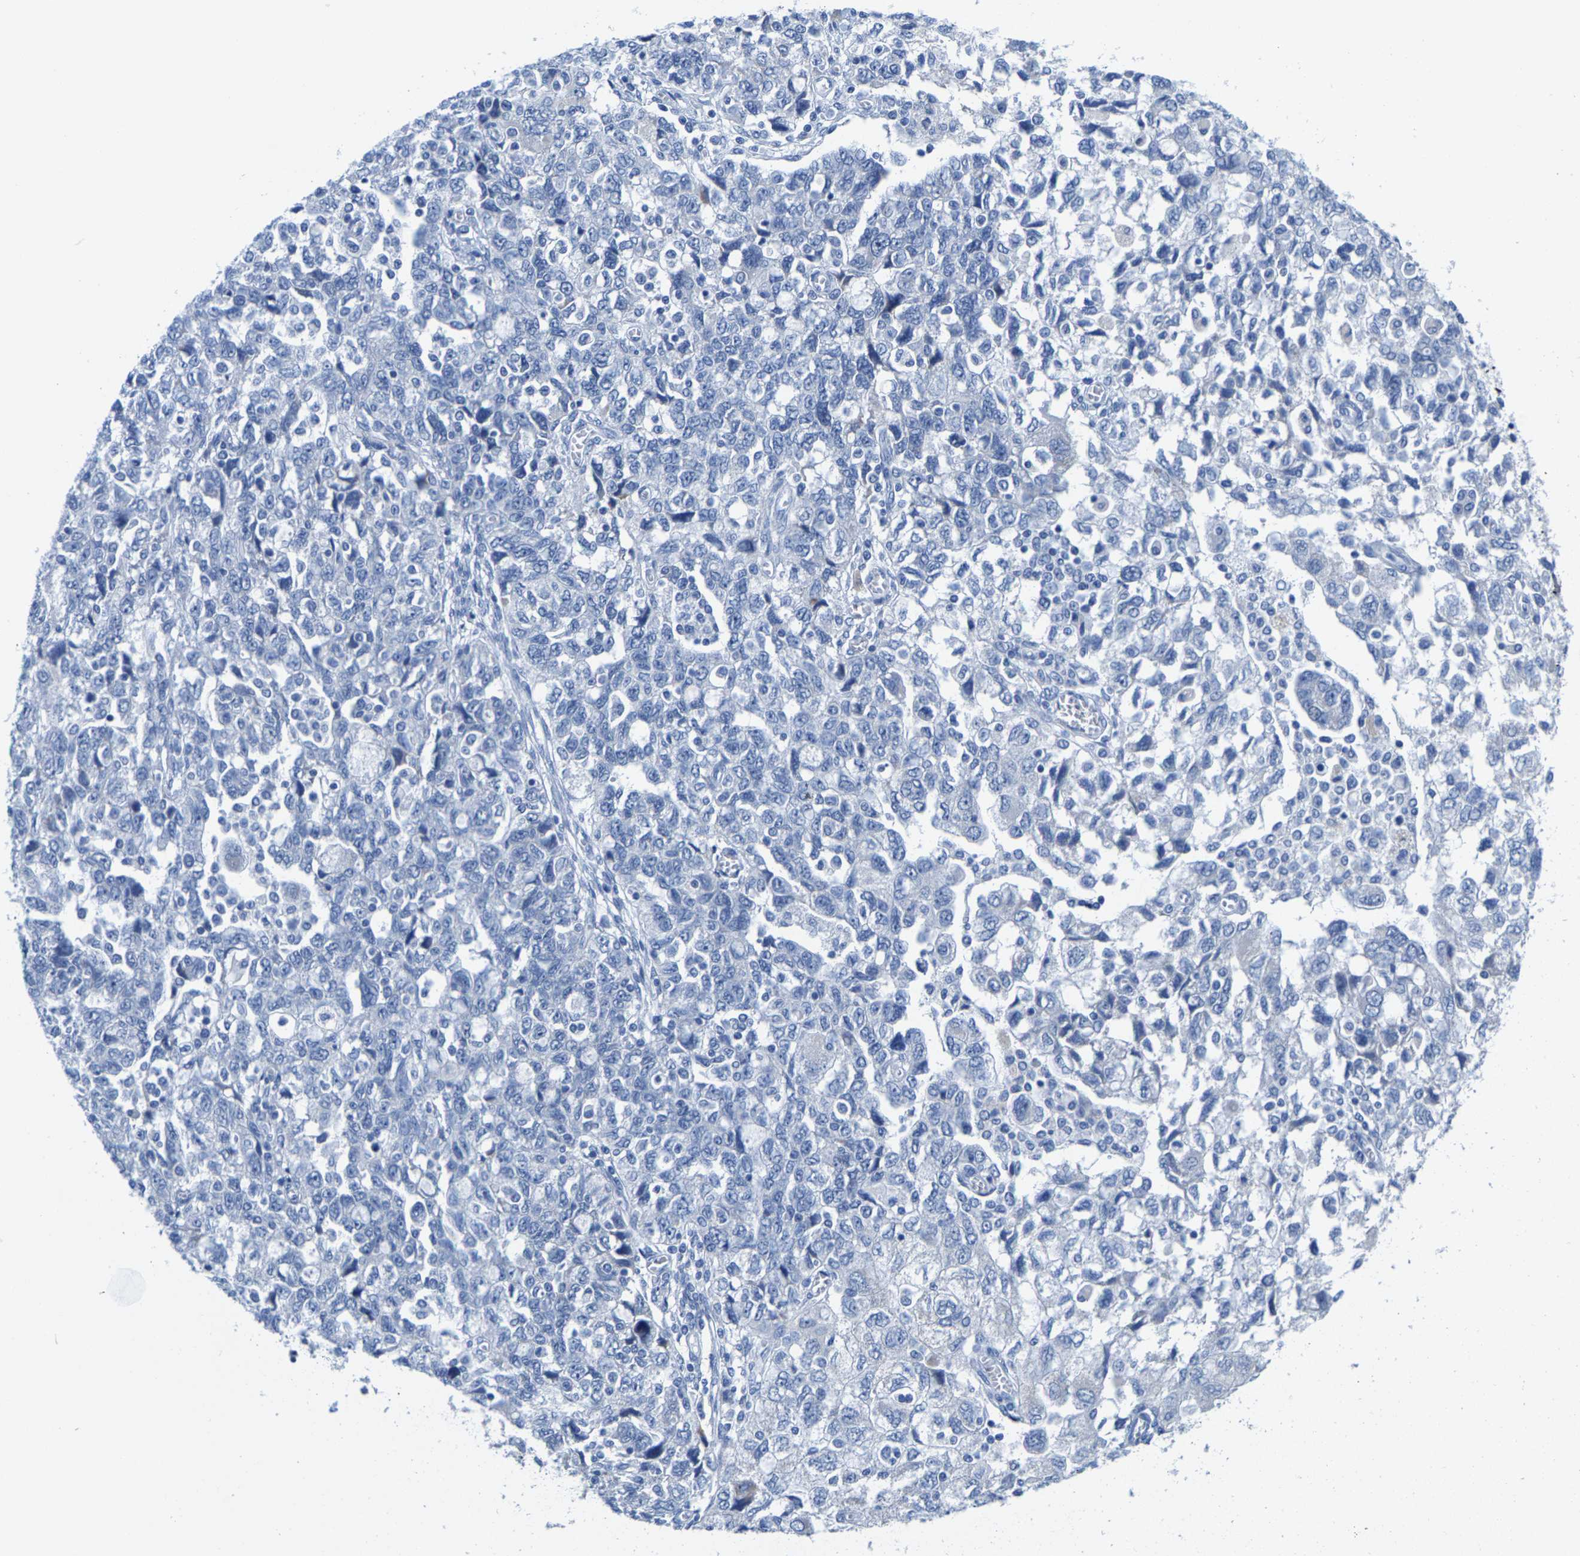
{"staining": {"intensity": "negative", "quantity": "none", "location": "none"}, "tissue": "ovarian cancer", "cell_type": "Tumor cells", "image_type": "cancer", "snomed": [{"axis": "morphology", "description": "Carcinoma, NOS"}, {"axis": "morphology", "description": "Cystadenocarcinoma, serous, NOS"}, {"axis": "topography", "description": "Ovary"}], "caption": "An immunohistochemistry (IHC) photomicrograph of ovarian cancer is shown. There is no staining in tumor cells of ovarian cancer. Brightfield microscopy of immunohistochemistry stained with DAB (brown) and hematoxylin (blue), captured at high magnification.", "gene": "KLHL1", "patient": {"sex": "female", "age": 69}}